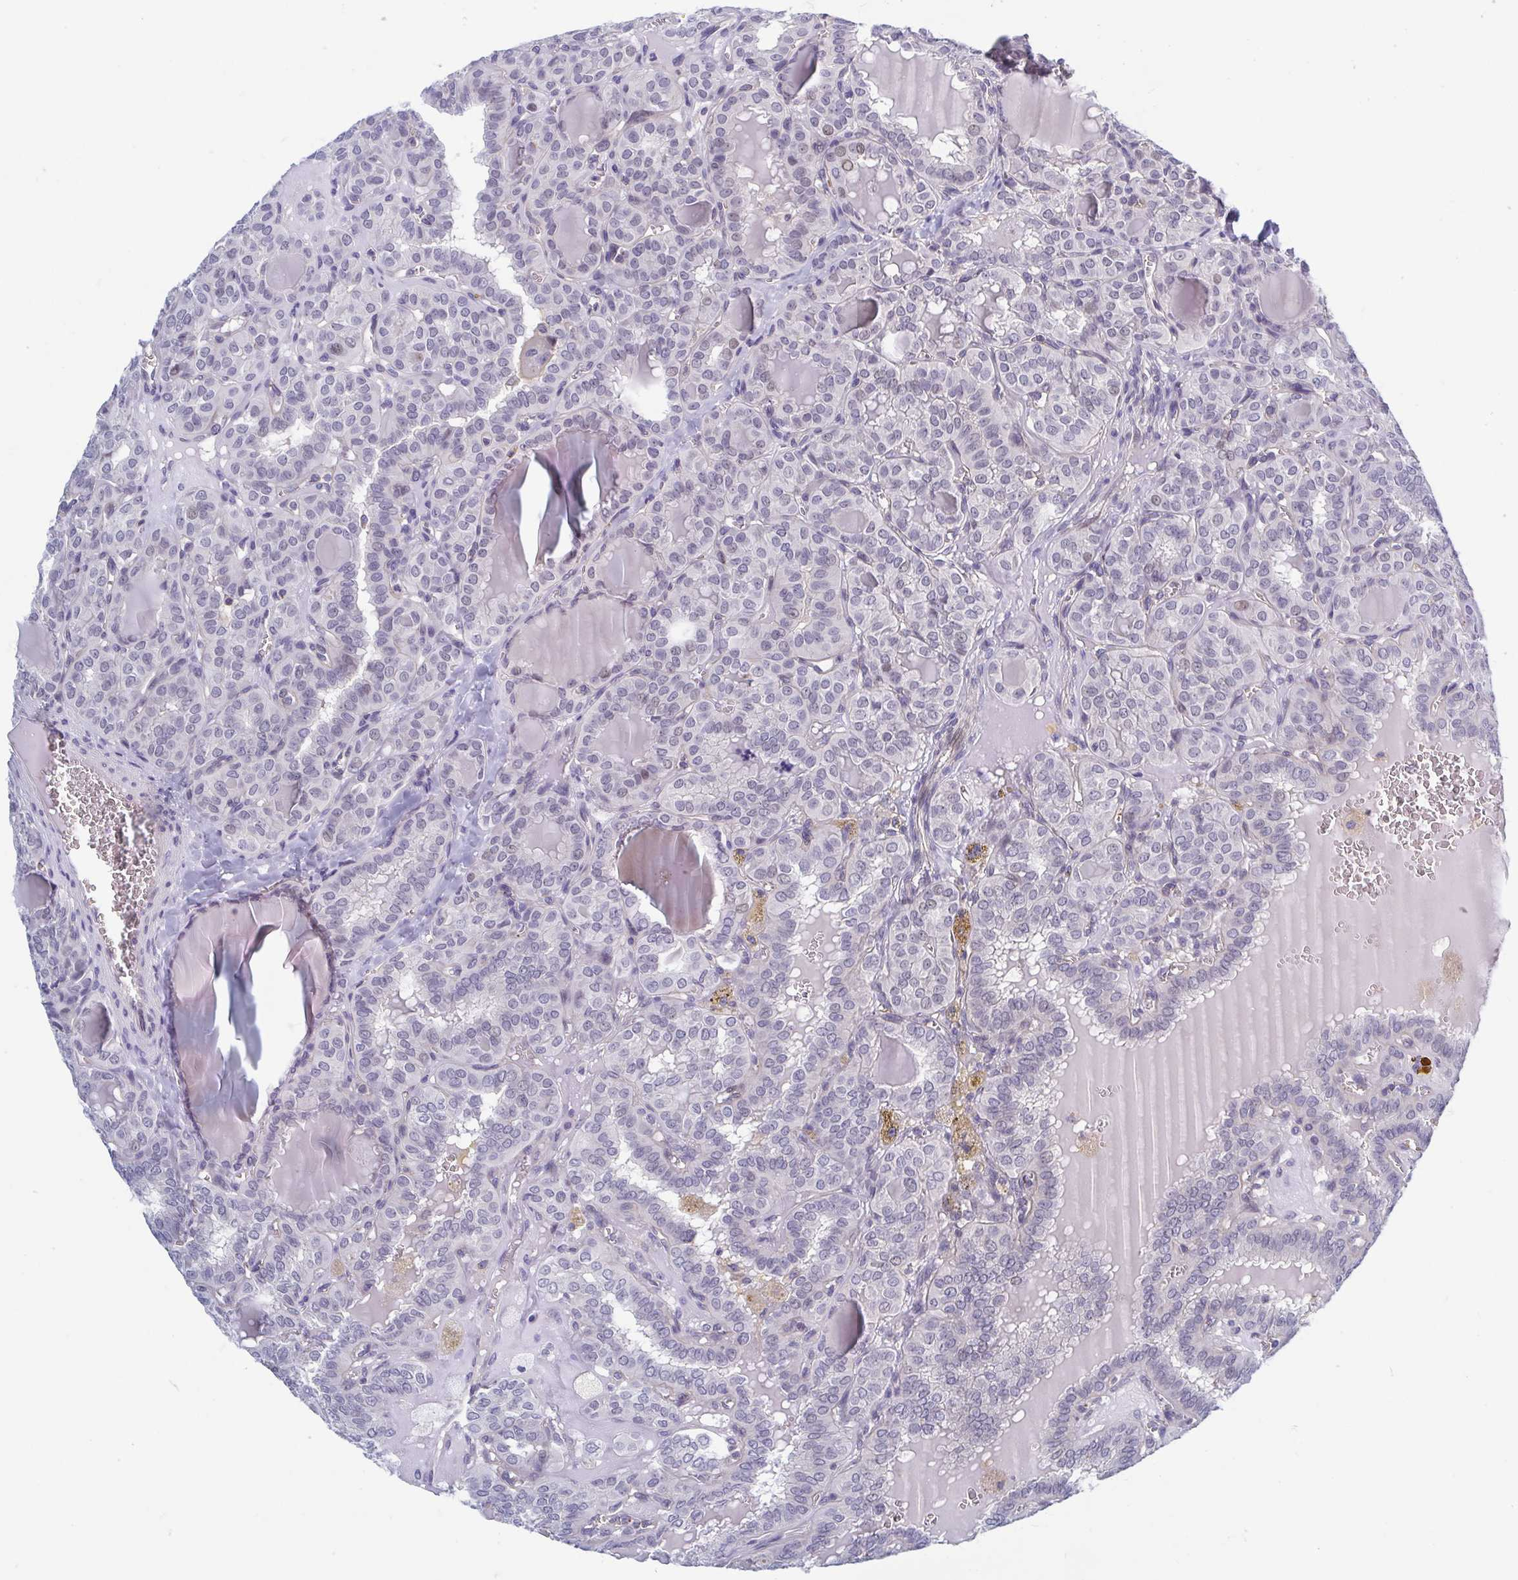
{"staining": {"intensity": "negative", "quantity": "none", "location": "none"}, "tissue": "thyroid cancer", "cell_type": "Tumor cells", "image_type": "cancer", "snomed": [{"axis": "morphology", "description": "Papillary adenocarcinoma, NOS"}, {"axis": "topography", "description": "Thyroid gland"}], "caption": "DAB (3,3'-diaminobenzidine) immunohistochemical staining of thyroid cancer shows no significant expression in tumor cells.", "gene": "LRRC38", "patient": {"sex": "female", "age": 41}}